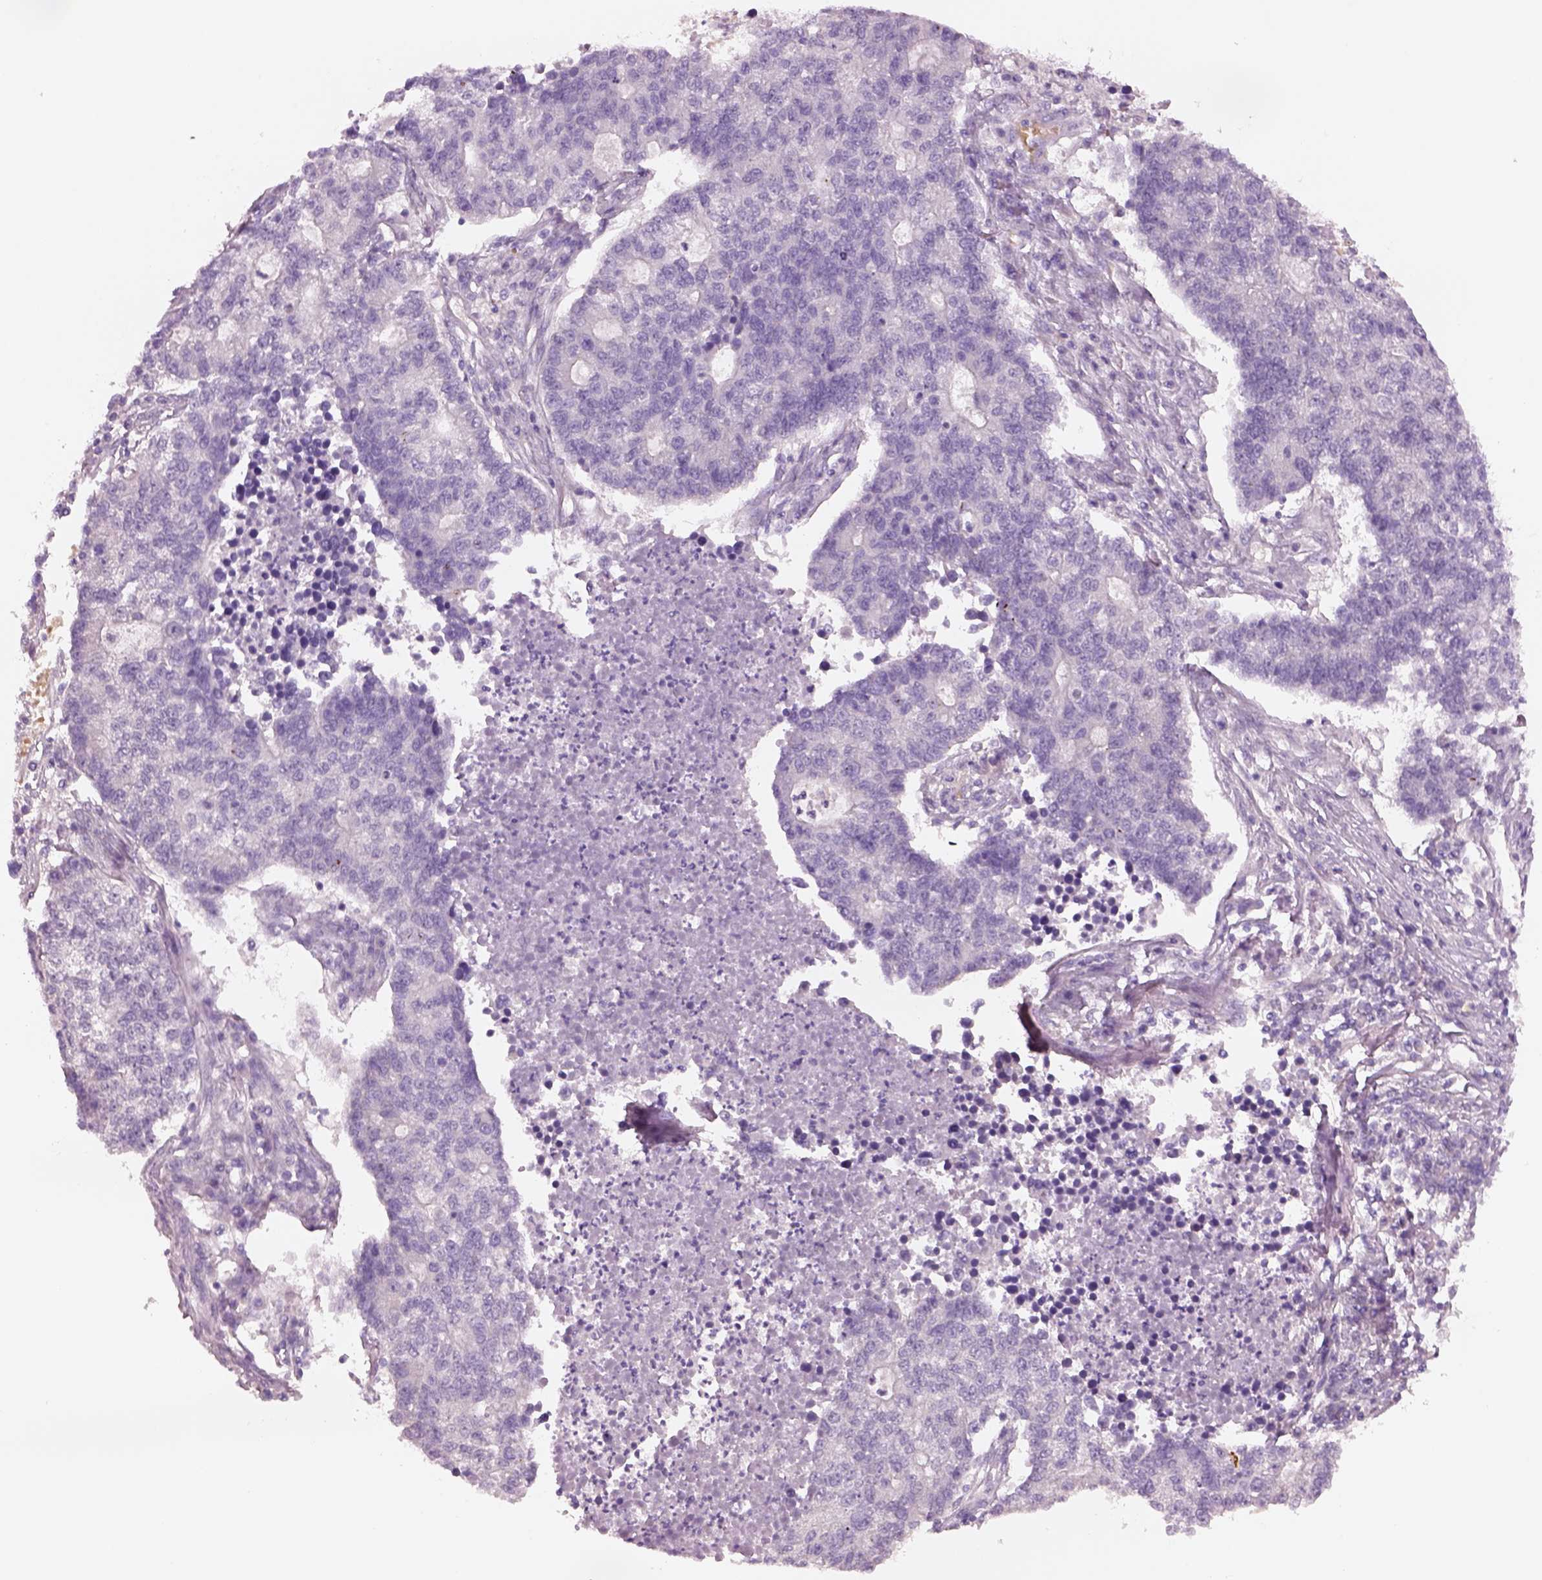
{"staining": {"intensity": "negative", "quantity": "none", "location": "none"}, "tissue": "lung cancer", "cell_type": "Tumor cells", "image_type": "cancer", "snomed": [{"axis": "morphology", "description": "Adenocarcinoma, NOS"}, {"axis": "topography", "description": "Lung"}], "caption": "The histopathology image shows no staining of tumor cells in lung cancer (adenocarcinoma). Brightfield microscopy of immunohistochemistry (IHC) stained with DAB (brown) and hematoxylin (blue), captured at high magnification.", "gene": "ELSPBP1", "patient": {"sex": "male", "age": 57}}